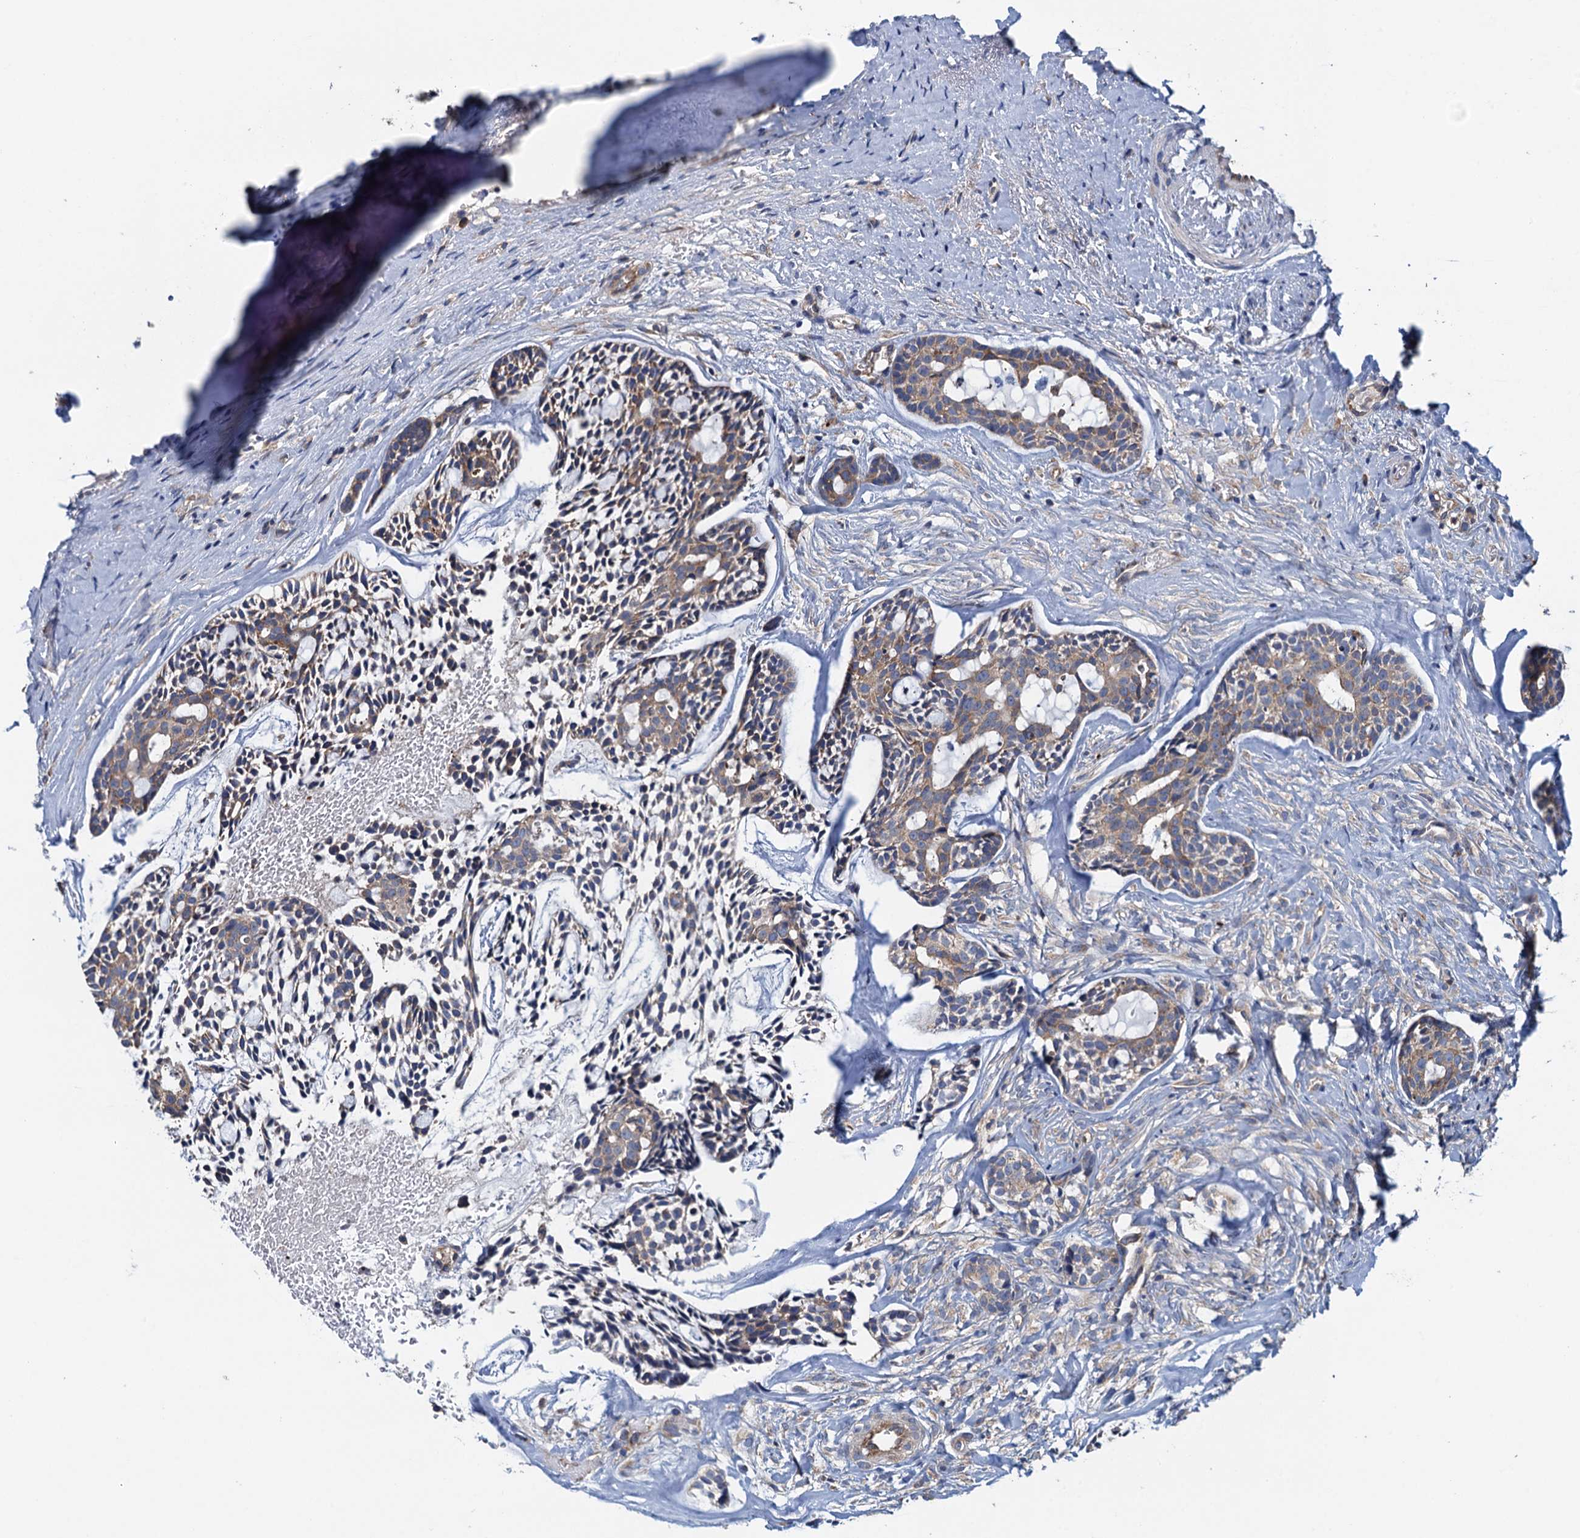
{"staining": {"intensity": "moderate", "quantity": "25%-75%", "location": "cytoplasmic/membranous"}, "tissue": "head and neck cancer", "cell_type": "Tumor cells", "image_type": "cancer", "snomed": [{"axis": "morphology", "description": "Adenocarcinoma, NOS"}, {"axis": "topography", "description": "Subcutis"}, {"axis": "topography", "description": "Head-Neck"}], "caption": "This histopathology image demonstrates immunohistochemistry (IHC) staining of head and neck cancer, with medium moderate cytoplasmic/membranous staining in approximately 25%-75% of tumor cells.", "gene": "ADCY9", "patient": {"sex": "female", "age": 73}}